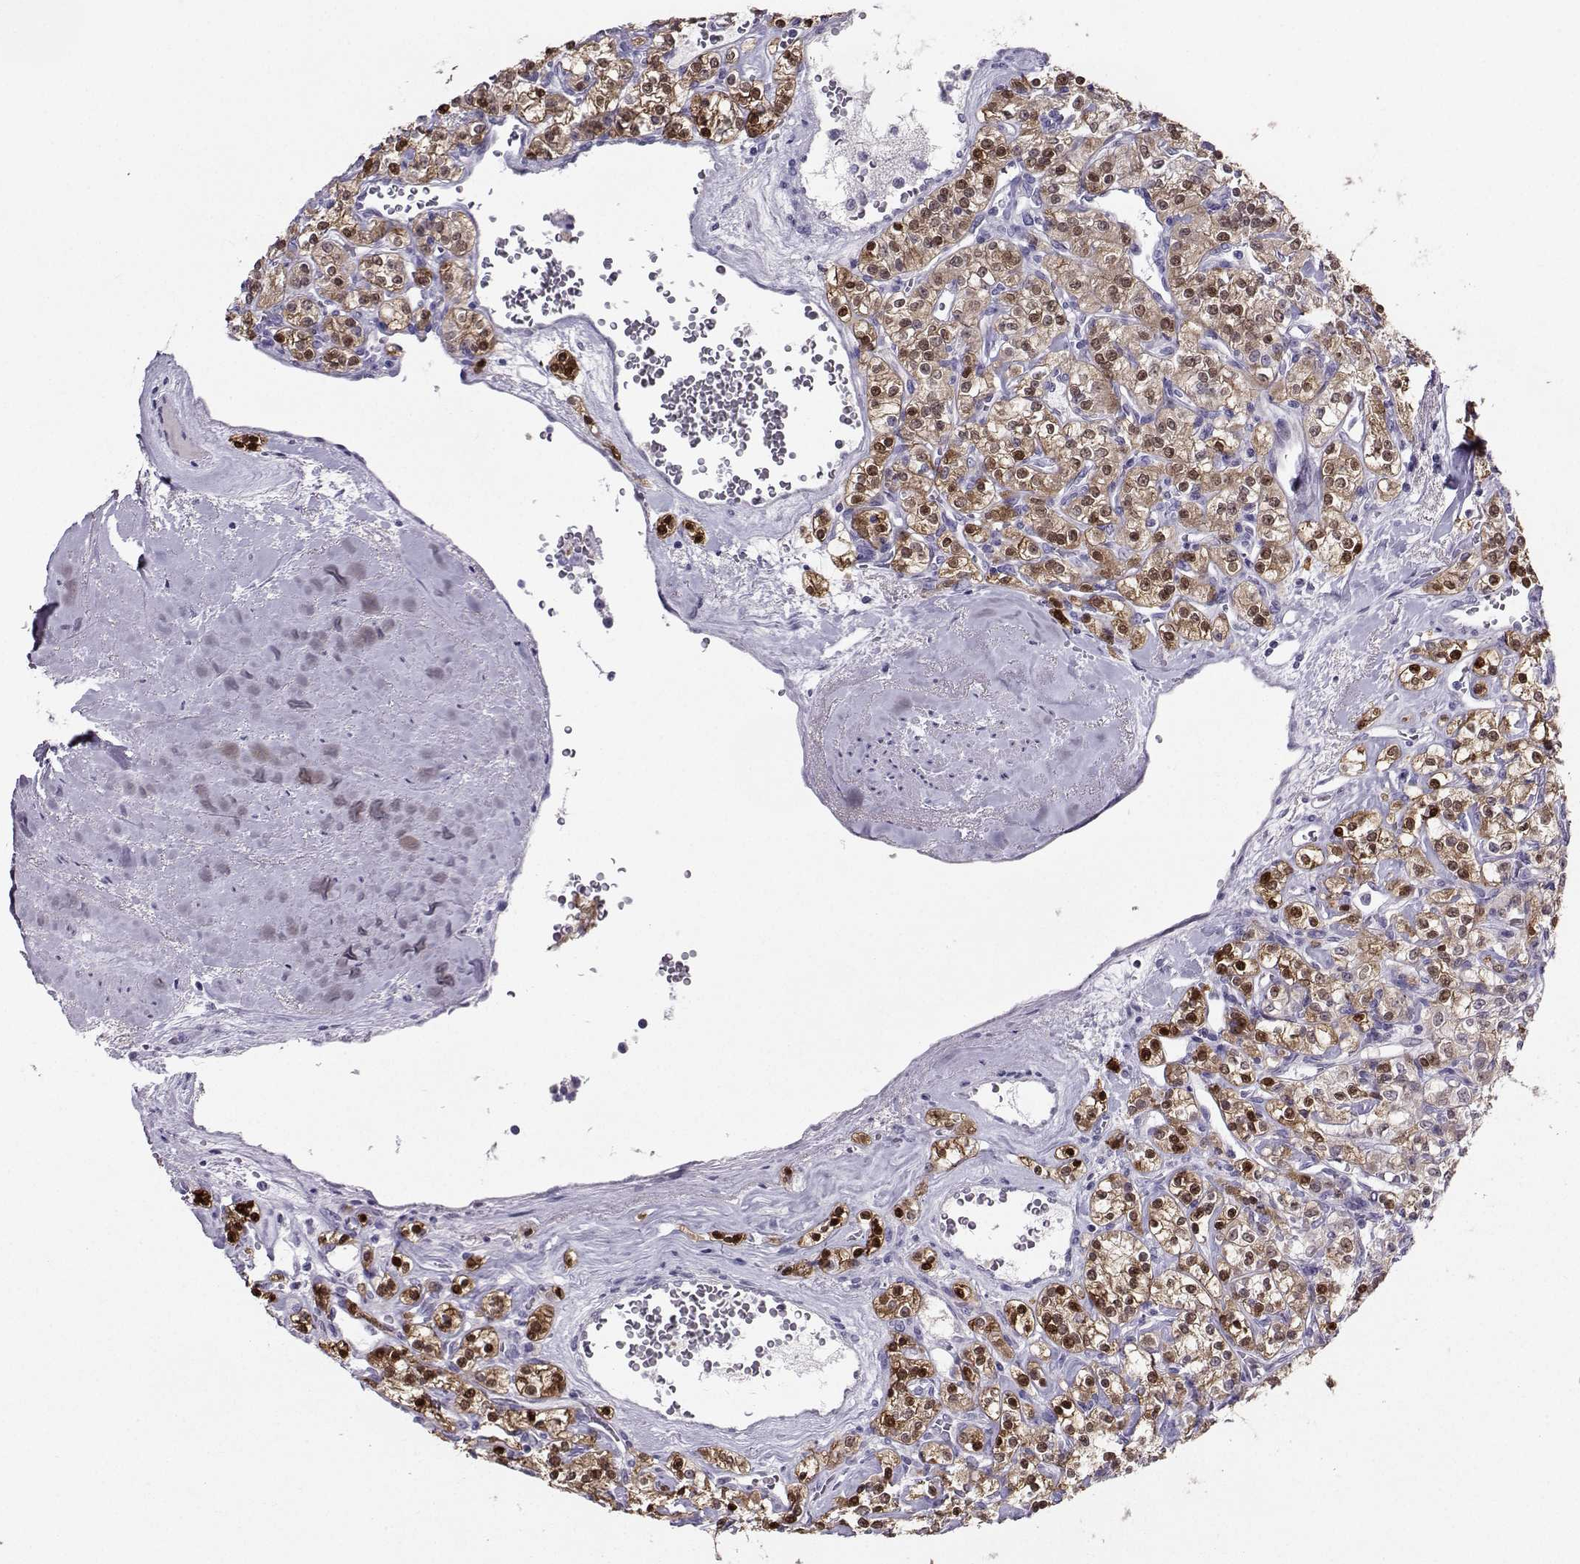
{"staining": {"intensity": "strong", "quantity": "25%-75%", "location": "nuclear"}, "tissue": "renal cancer", "cell_type": "Tumor cells", "image_type": "cancer", "snomed": [{"axis": "morphology", "description": "Adenocarcinoma, NOS"}, {"axis": "topography", "description": "Kidney"}], "caption": "Immunohistochemical staining of renal adenocarcinoma displays high levels of strong nuclear expression in about 25%-75% of tumor cells.", "gene": "PGK1", "patient": {"sex": "male", "age": 77}}